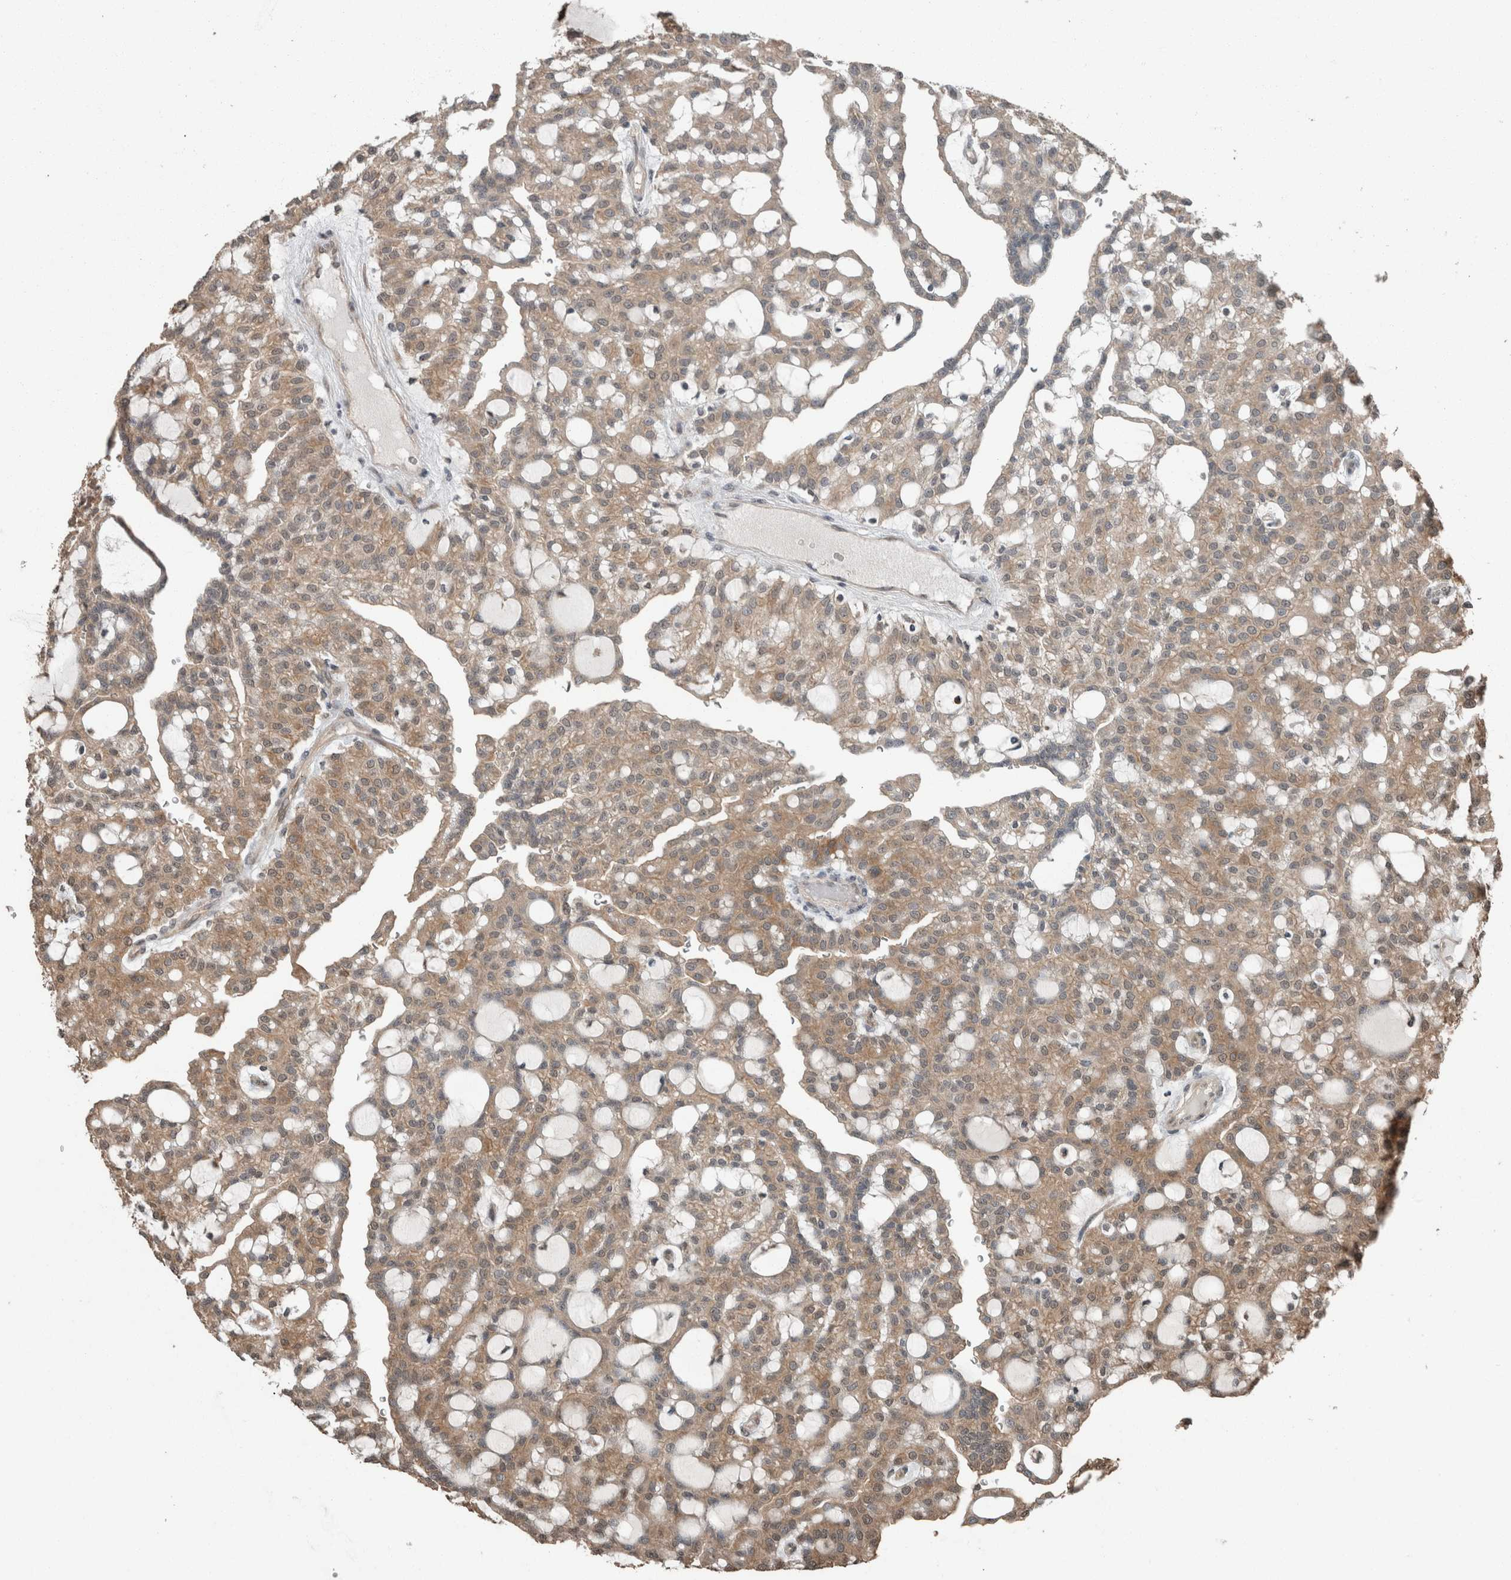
{"staining": {"intensity": "weak", "quantity": ">75%", "location": "cytoplasmic/membranous"}, "tissue": "renal cancer", "cell_type": "Tumor cells", "image_type": "cancer", "snomed": [{"axis": "morphology", "description": "Adenocarcinoma, NOS"}, {"axis": "topography", "description": "Kidney"}], "caption": "A histopathology image of human renal adenocarcinoma stained for a protein exhibits weak cytoplasmic/membranous brown staining in tumor cells.", "gene": "MYO1E", "patient": {"sex": "male", "age": 63}}